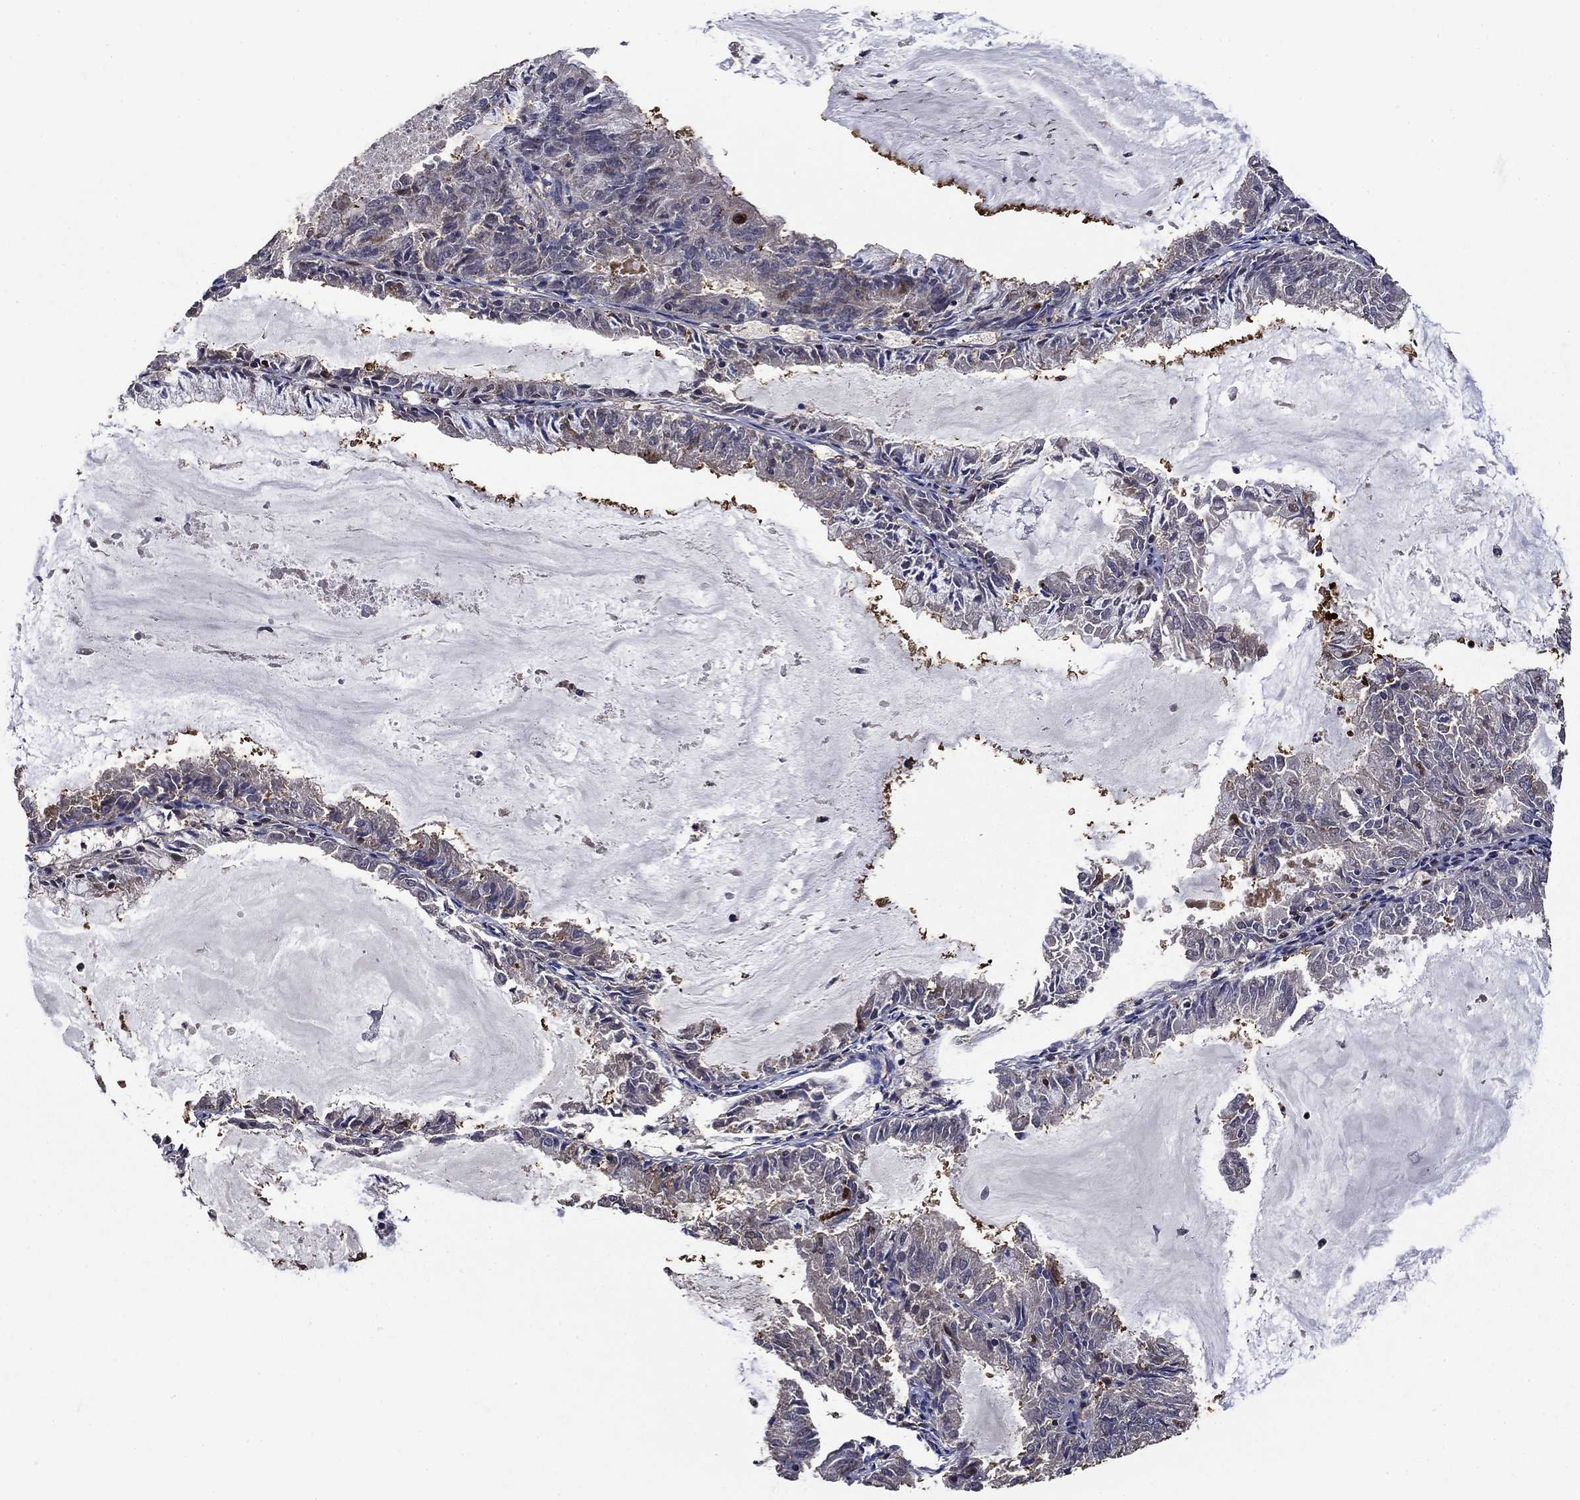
{"staining": {"intensity": "negative", "quantity": "none", "location": "none"}, "tissue": "endometrial cancer", "cell_type": "Tumor cells", "image_type": "cancer", "snomed": [{"axis": "morphology", "description": "Adenocarcinoma, NOS"}, {"axis": "topography", "description": "Endometrium"}], "caption": "Immunohistochemistry (IHC) of endometrial cancer (adenocarcinoma) exhibits no expression in tumor cells.", "gene": "DVL1", "patient": {"sex": "female", "age": 57}}